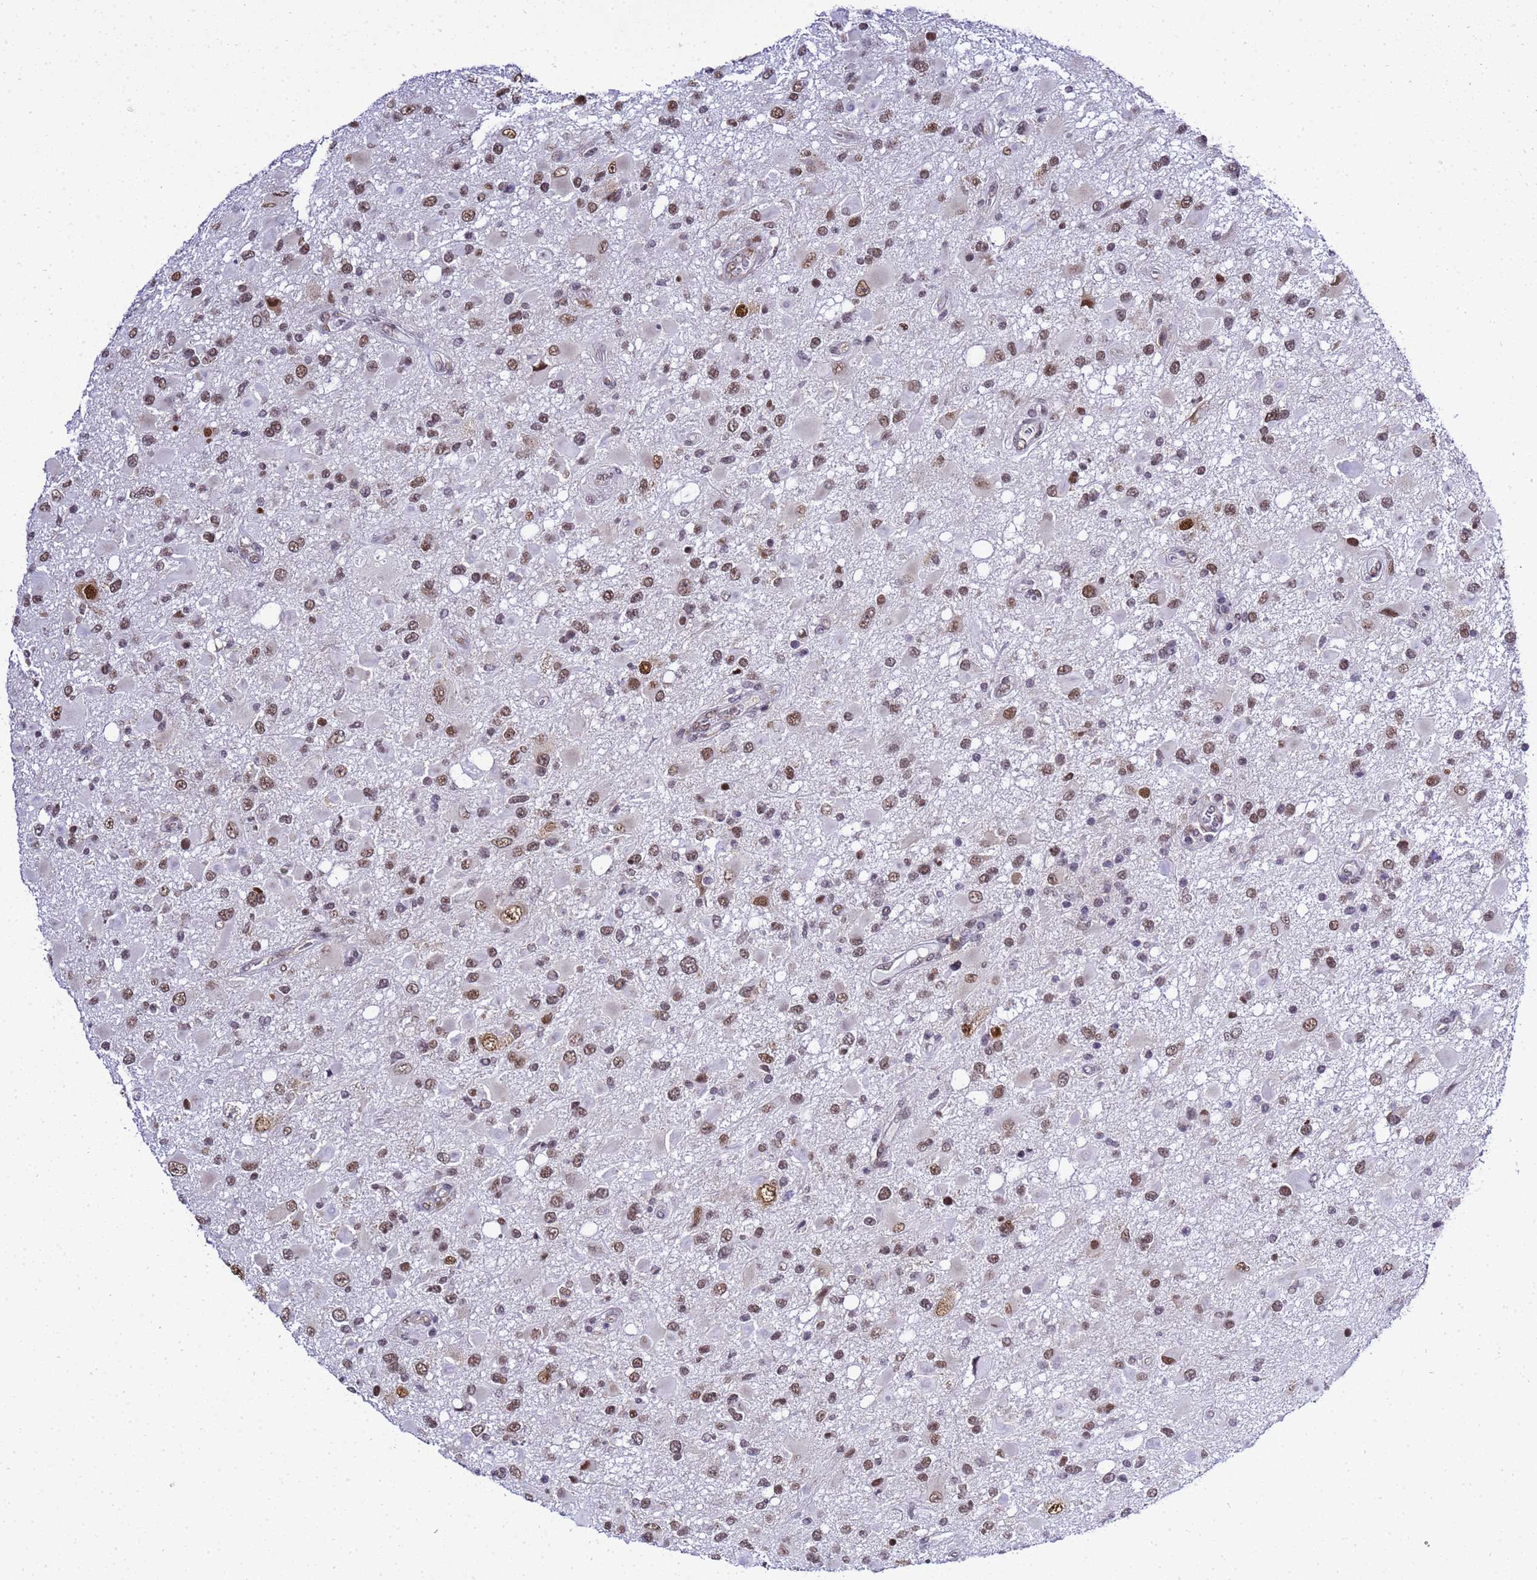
{"staining": {"intensity": "moderate", "quantity": "25%-75%", "location": "nuclear"}, "tissue": "glioma", "cell_type": "Tumor cells", "image_type": "cancer", "snomed": [{"axis": "morphology", "description": "Glioma, malignant, High grade"}, {"axis": "topography", "description": "Brain"}], "caption": "About 25%-75% of tumor cells in human malignant high-grade glioma display moderate nuclear protein positivity as visualized by brown immunohistochemical staining.", "gene": "SMN1", "patient": {"sex": "male", "age": 53}}